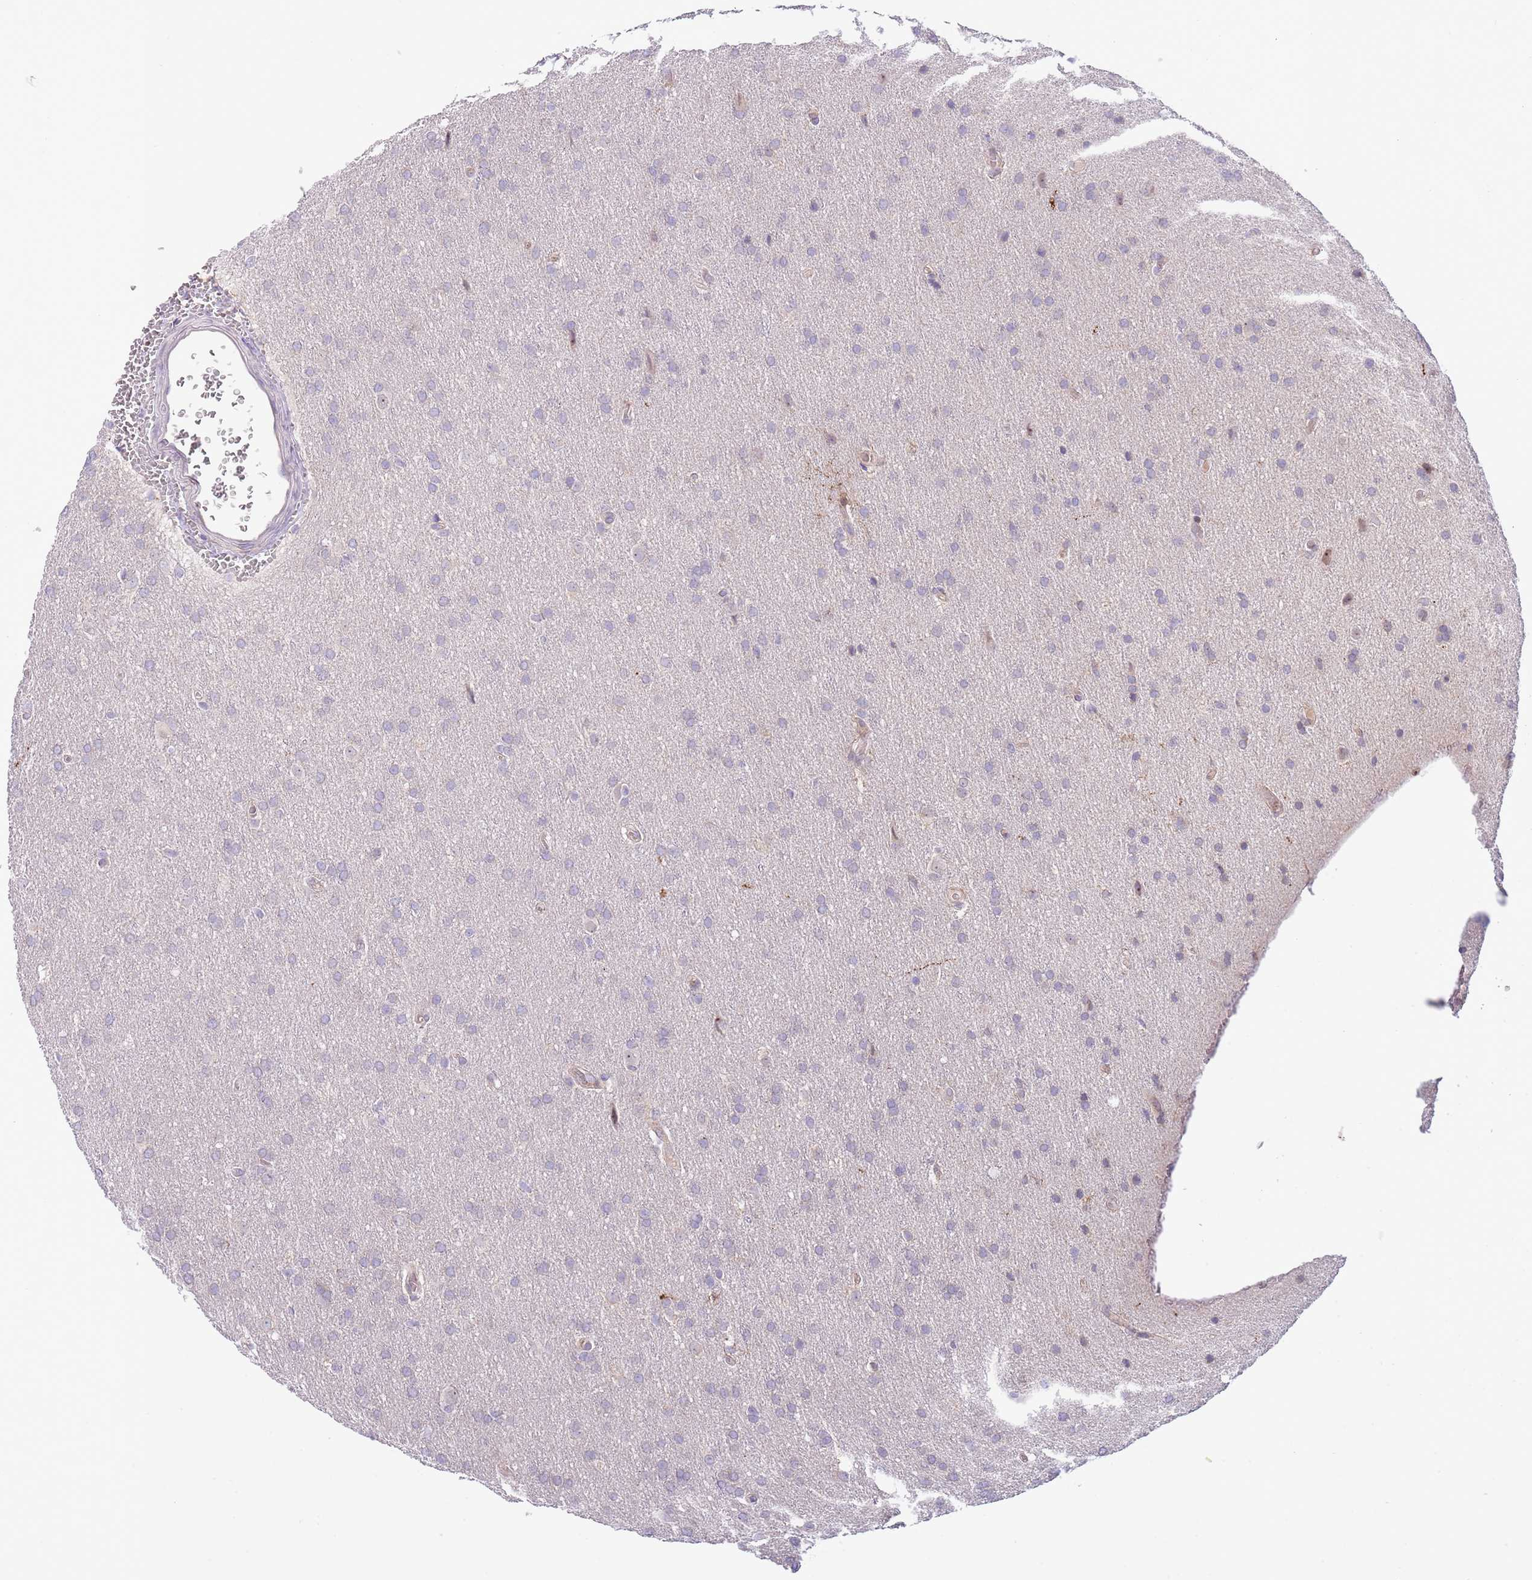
{"staining": {"intensity": "negative", "quantity": "none", "location": "none"}, "tissue": "glioma", "cell_type": "Tumor cells", "image_type": "cancer", "snomed": [{"axis": "morphology", "description": "Glioma, malignant, Low grade"}, {"axis": "topography", "description": "Brain"}], "caption": "Glioma was stained to show a protein in brown. There is no significant expression in tumor cells.", "gene": "AP1S2", "patient": {"sex": "female", "age": 32}}